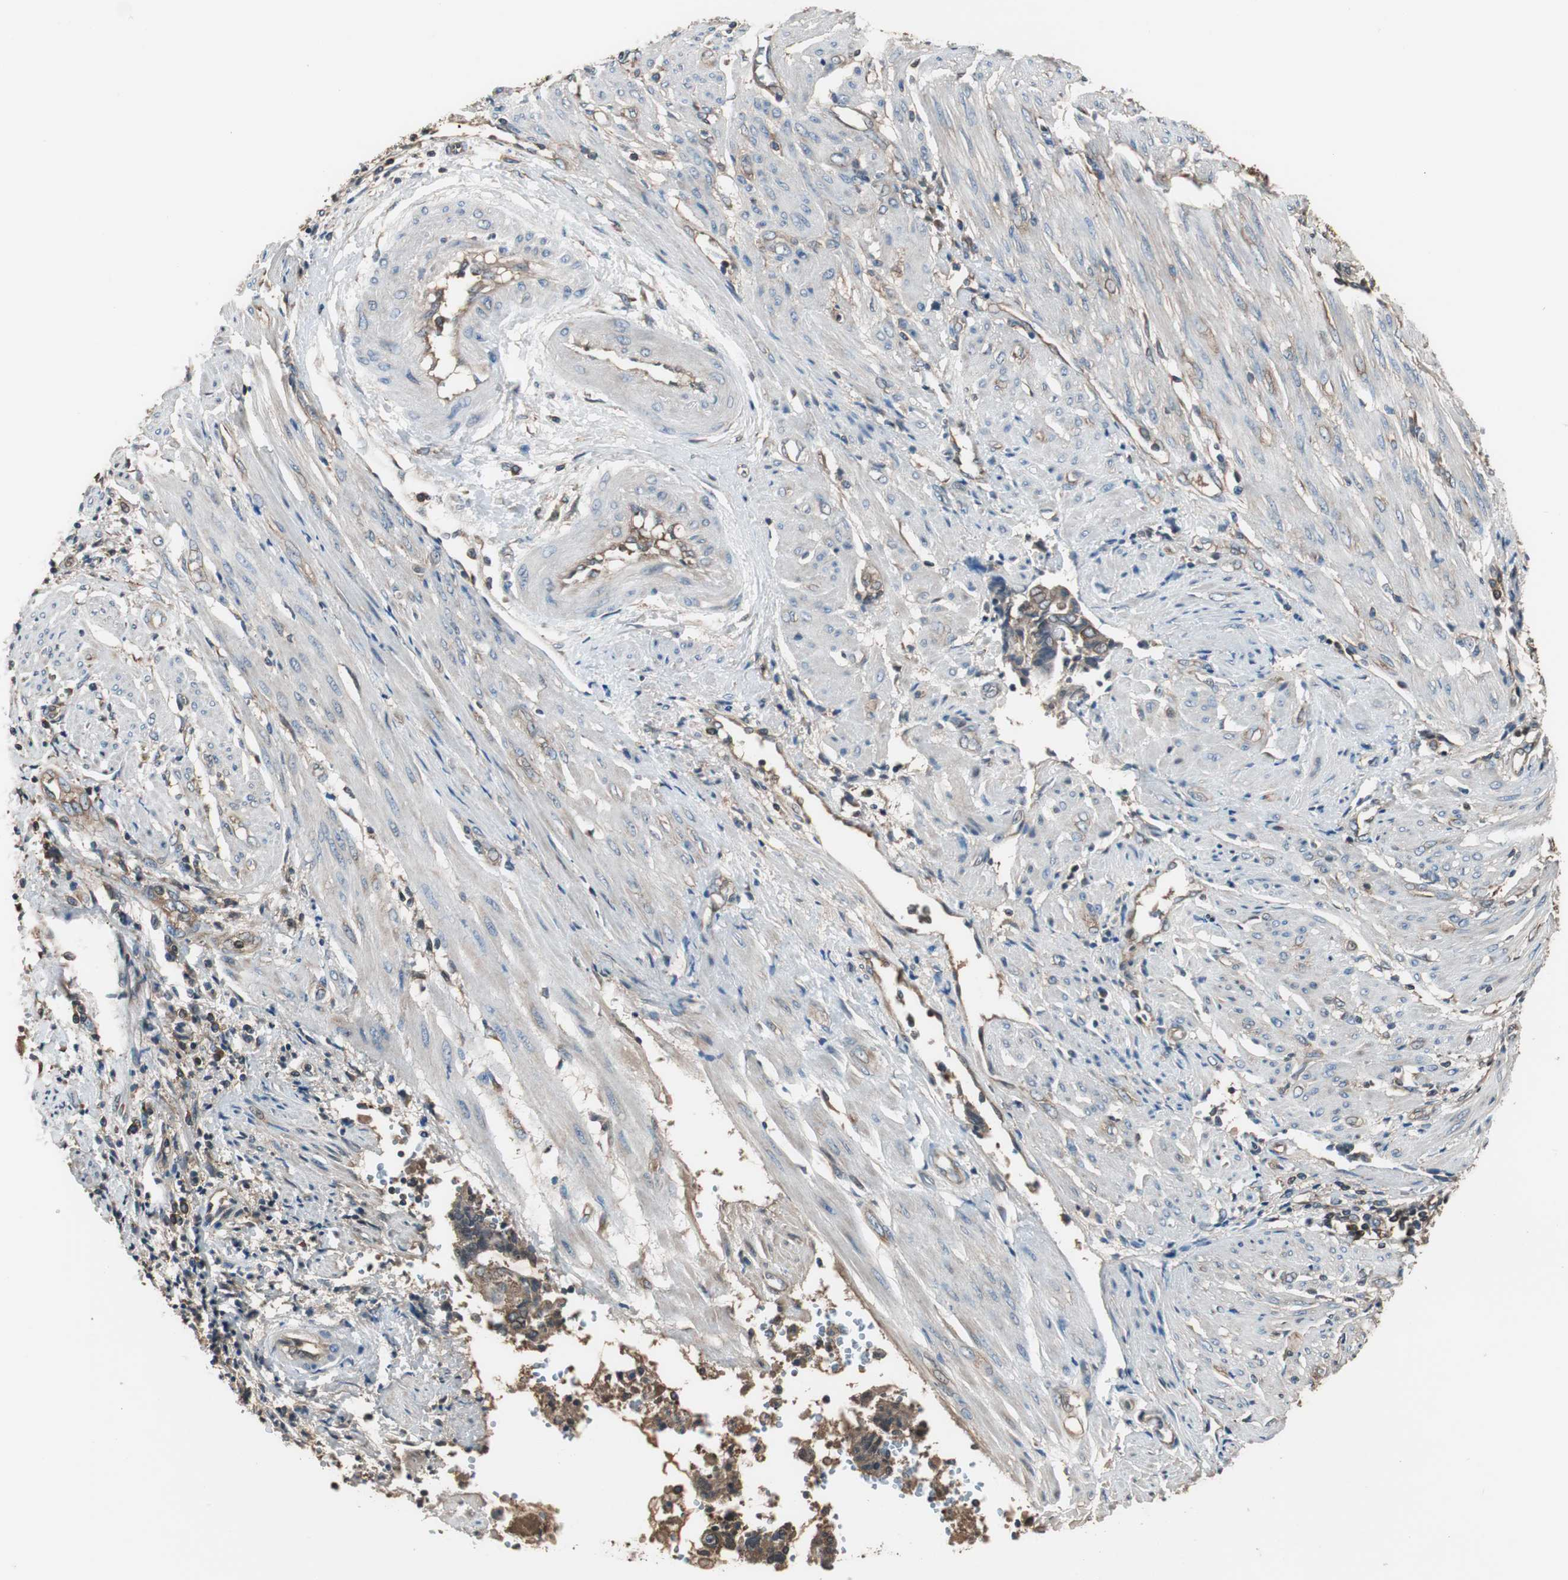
{"staining": {"intensity": "moderate", "quantity": ">75%", "location": "cytoplasmic/membranous"}, "tissue": "endometrial cancer", "cell_type": "Tumor cells", "image_type": "cancer", "snomed": [{"axis": "morphology", "description": "Adenocarcinoma, NOS"}, {"axis": "topography", "description": "Uterus"}, {"axis": "topography", "description": "Endometrium"}], "caption": "A brown stain highlights moderate cytoplasmic/membranous staining of a protein in endometrial cancer tumor cells.", "gene": "CAPNS1", "patient": {"sex": "female", "age": 70}}